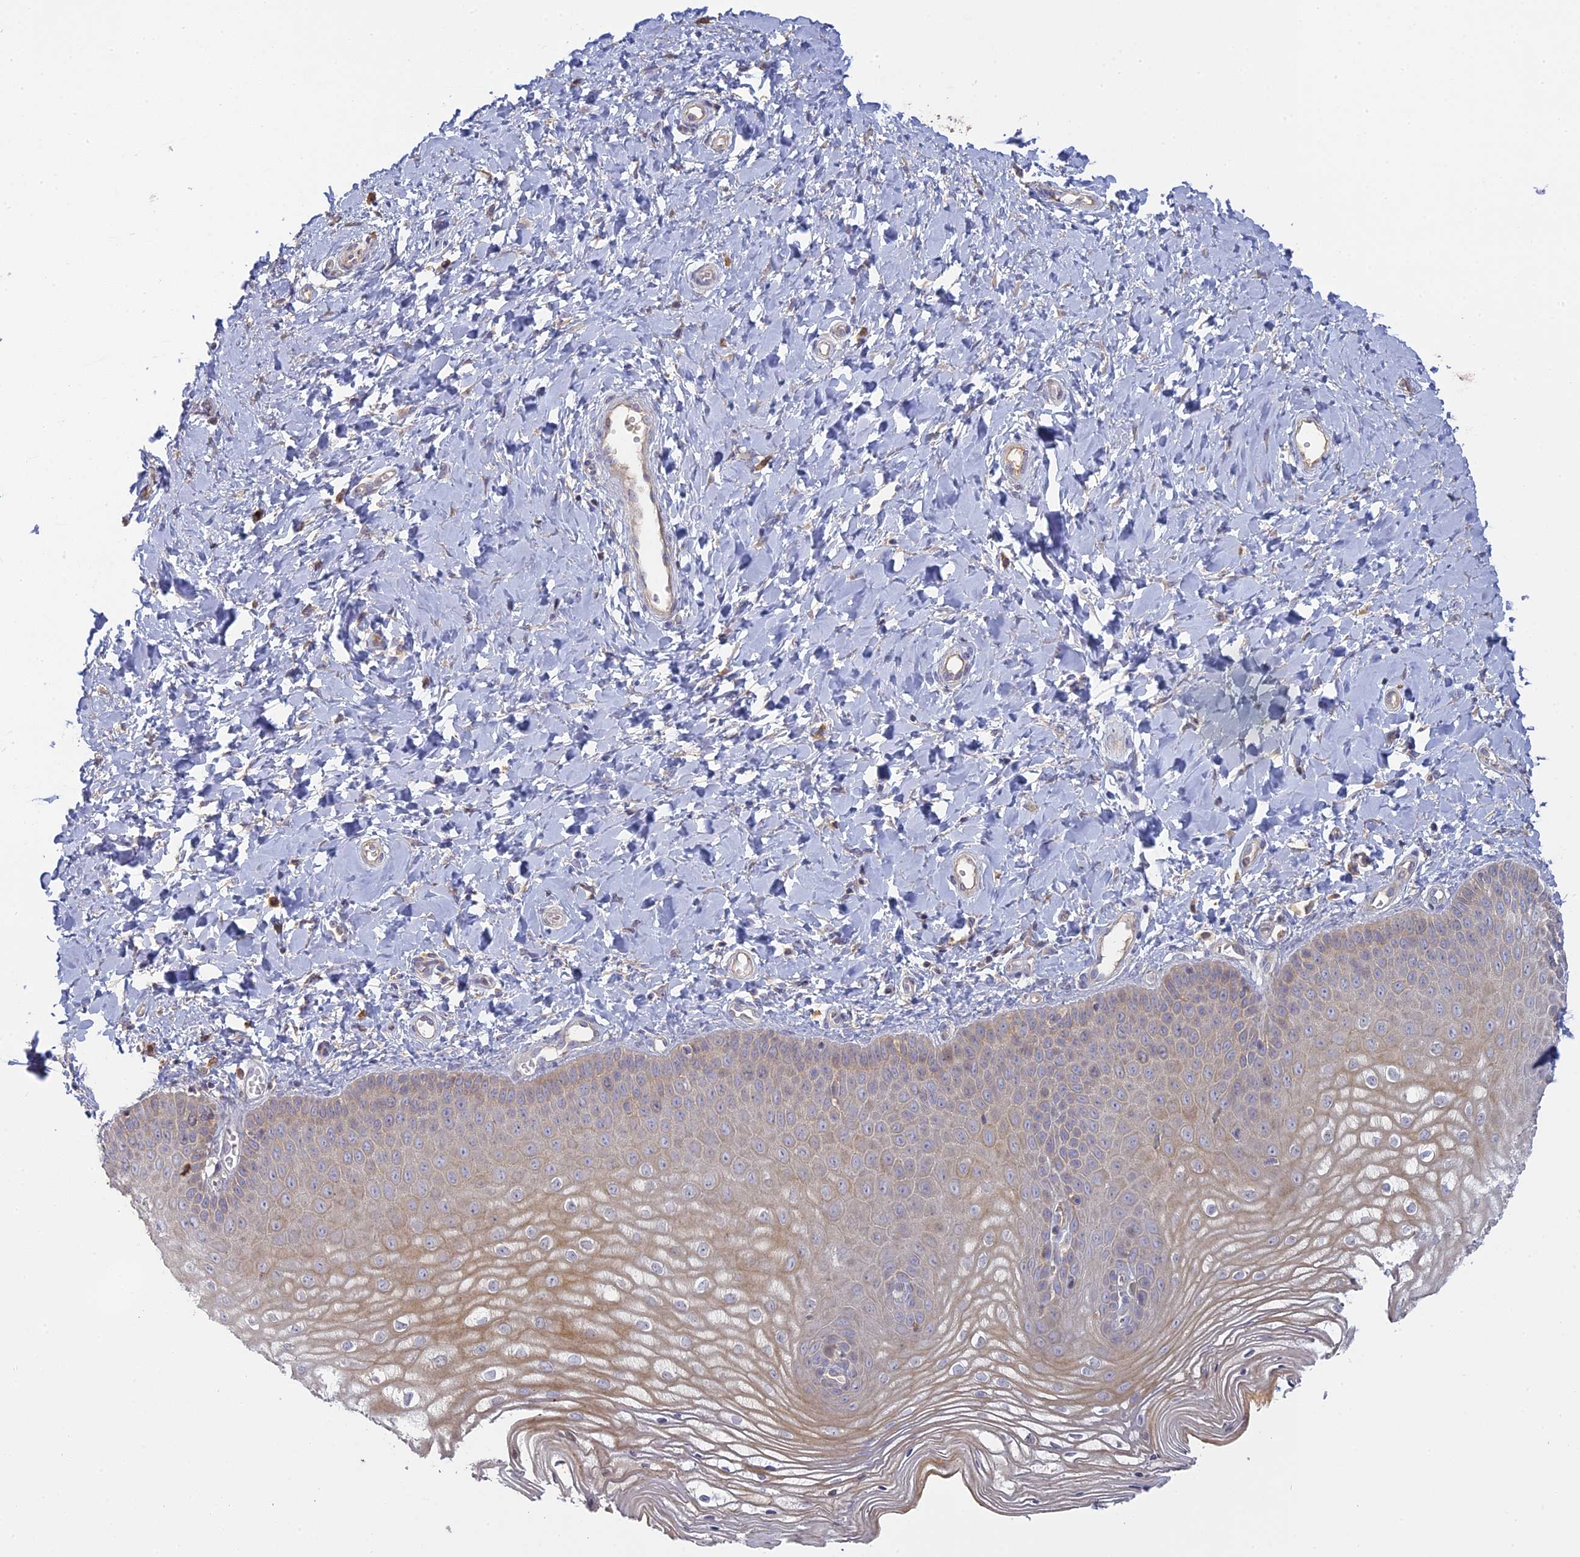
{"staining": {"intensity": "weak", "quantity": ">75%", "location": "cytoplasmic/membranous"}, "tissue": "vagina", "cell_type": "Squamous epithelial cells", "image_type": "normal", "snomed": [{"axis": "morphology", "description": "Normal tissue, NOS"}, {"axis": "topography", "description": "Vagina"}, {"axis": "topography", "description": "Cervix"}], "caption": "Protein staining of normal vagina exhibits weak cytoplasmic/membranous positivity in approximately >75% of squamous epithelial cells. (Stains: DAB (3,3'-diaminobenzidine) in brown, nuclei in blue, Microscopy: brightfield microscopy at high magnification).", "gene": "SFT2D2", "patient": {"sex": "female", "age": 40}}